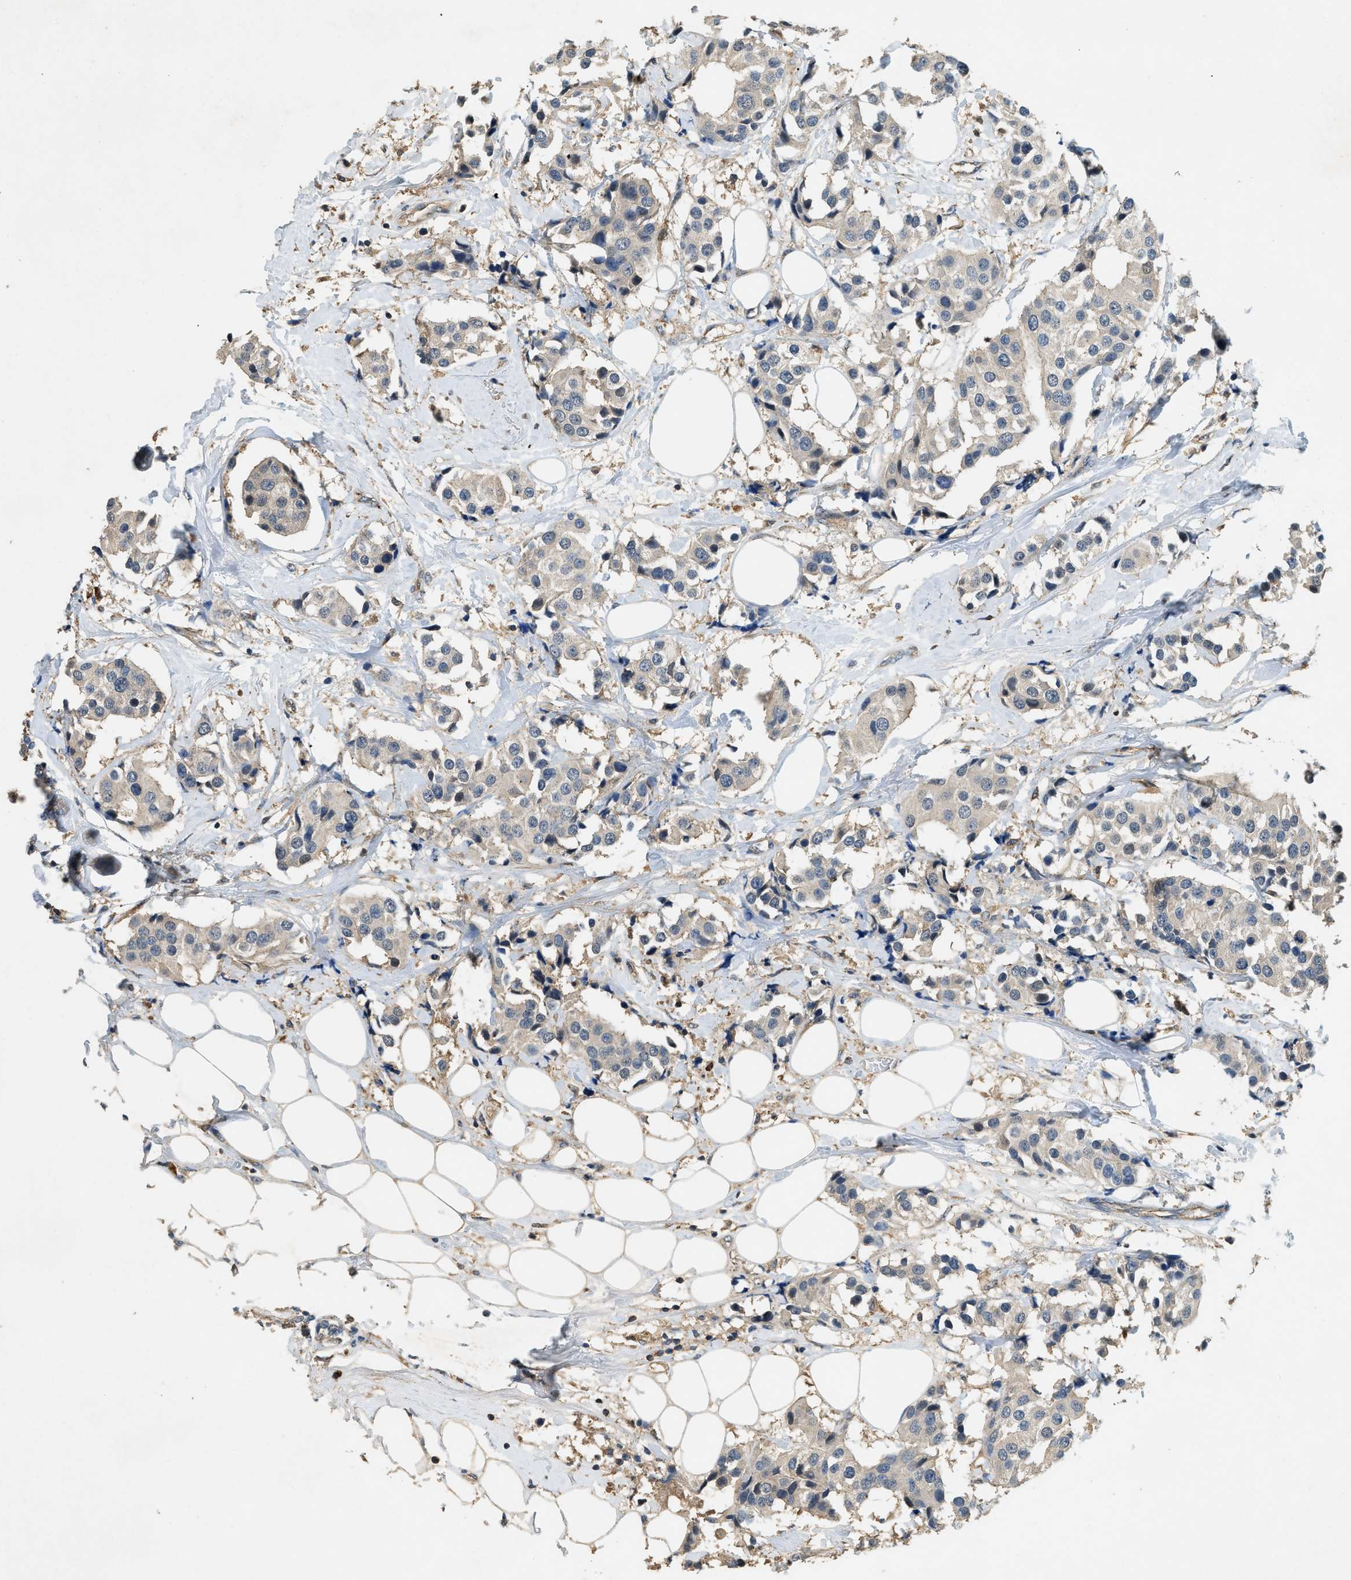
{"staining": {"intensity": "weak", "quantity": "<25%", "location": "cytoplasmic/membranous"}, "tissue": "breast cancer", "cell_type": "Tumor cells", "image_type": "cancer", "snomed": [{"axis": "morphology", "description": "Normal tissue, NOS"}, {"axis": "morphology", "description": "Duct carcinoma"}, {"axis": "topography", "description": "Breast"}], "caption": "Tumor cells are negative for protein expression in human breast cancer. (Immunohistochemistry, brightfield microscopy, high magnification).", "gene": "CFLAR", "patient": {"sex": "female", "age": 39}}